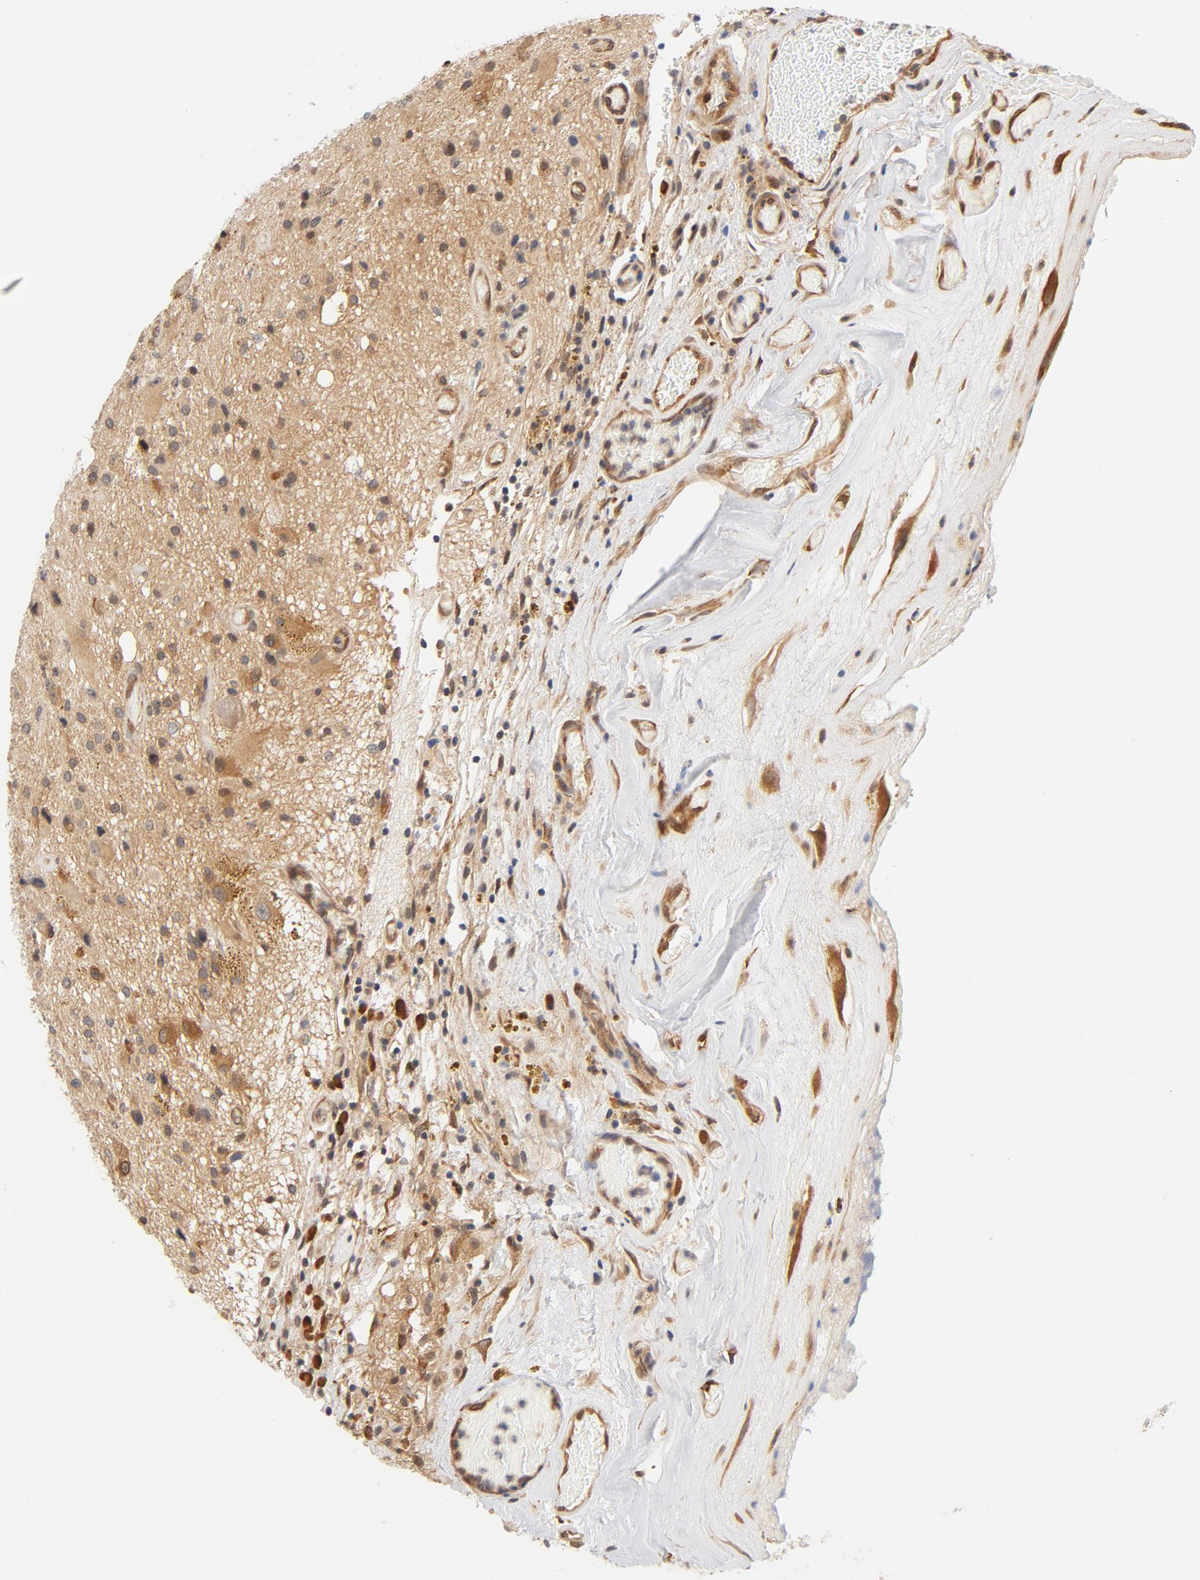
{"staining": {"intensity": "moderate", "quantity": ">75%", "location": "cytoplasmic/membranous,nuclear"}, "tissue": "glioma", "cell_type": "Tumor cells", "image_type": "cancer", "snomed": [{"axis": "morphology", "description": "Glioma, malignant, Low grade"}, {"axis": "topography", "description": "Brain"}], "caption": "A photomicrograph of human malignant glioma (low-grade) stained for a protein exhibits moderate cytoplasmic/membranous and nuclear brown staining in tumor cells.", "gene": "EIF4E", "patient": {"sex": "male", "age": 58}}